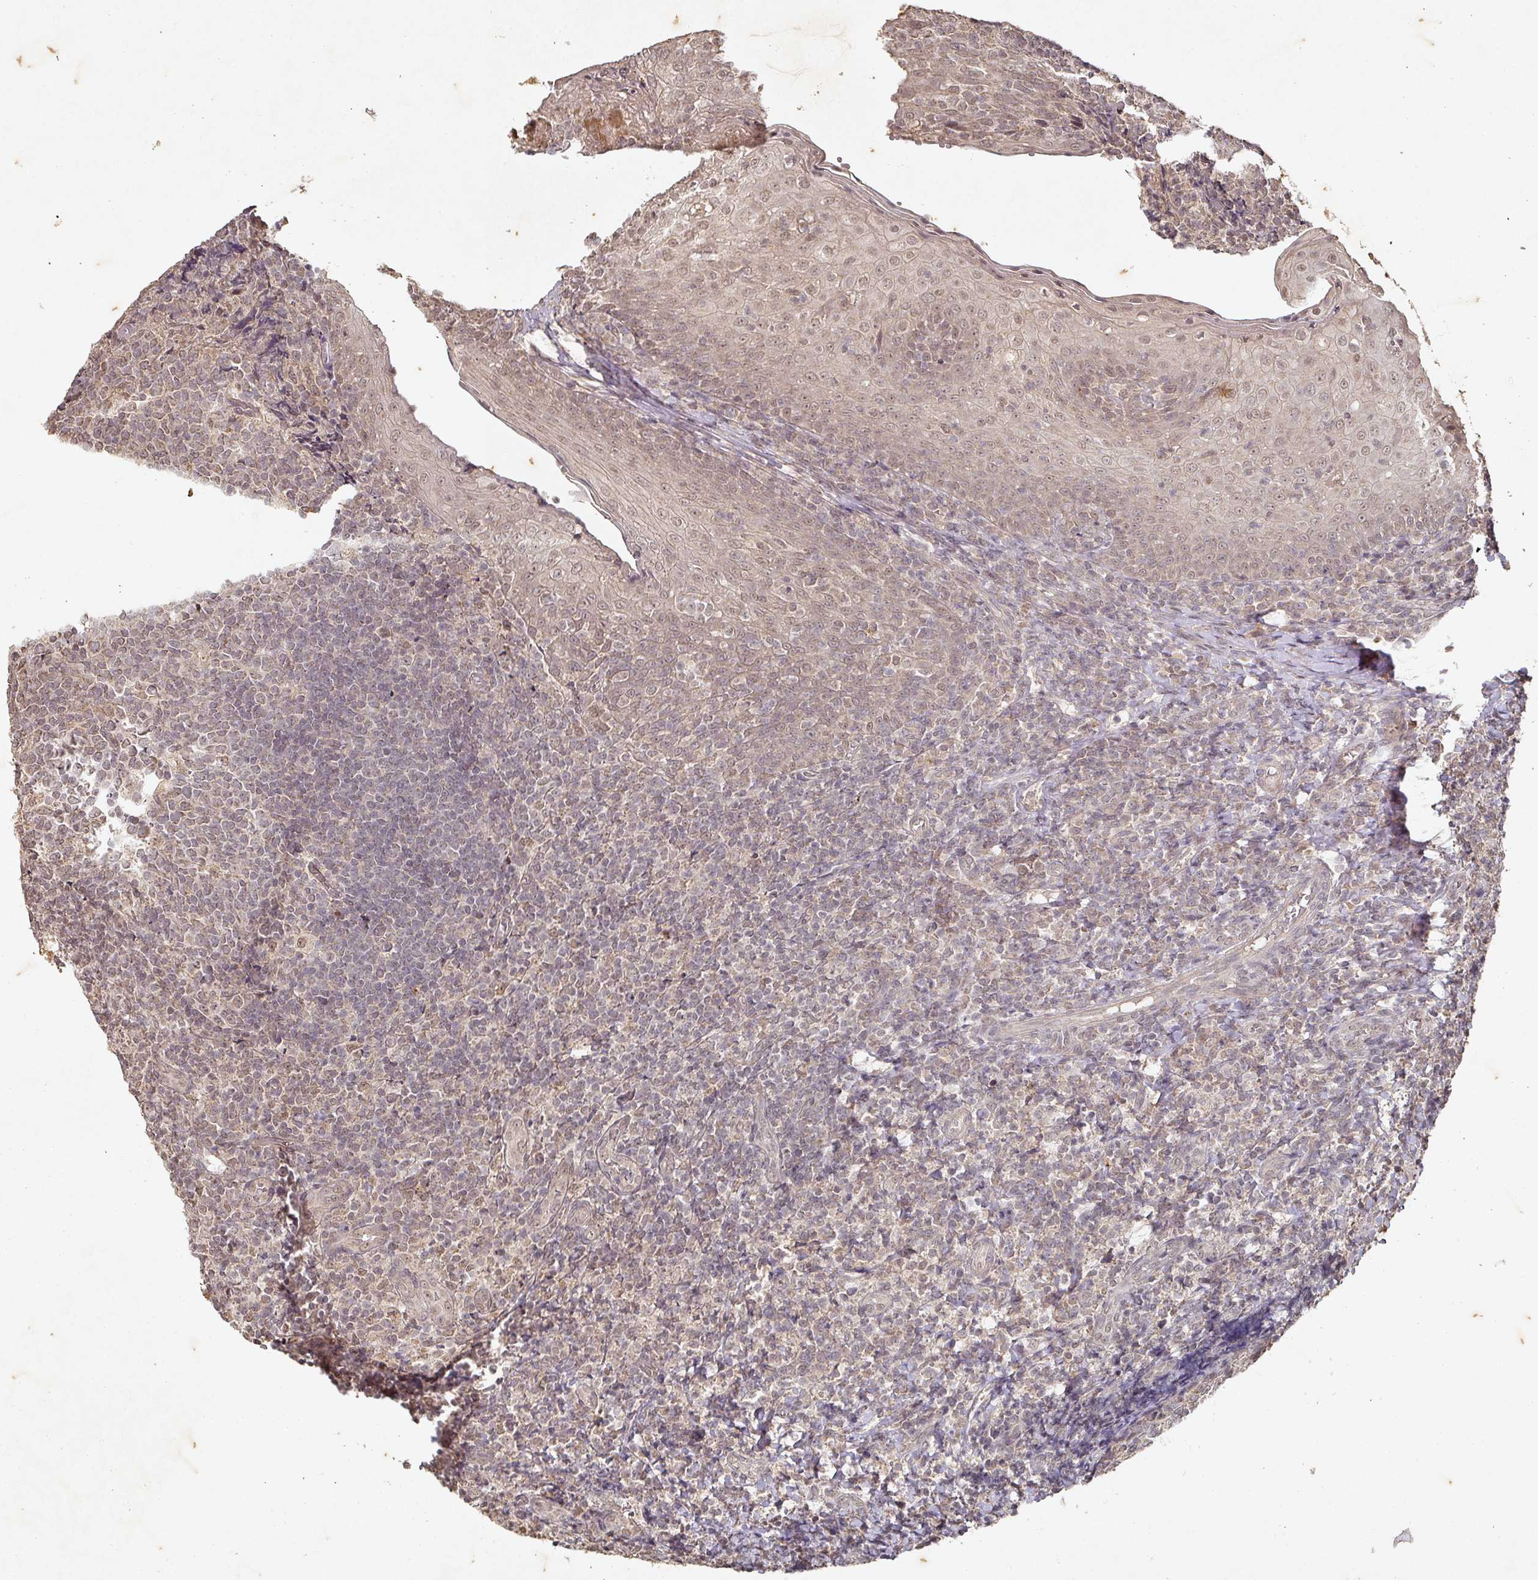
{"staining": {"intensity": "weak", "quantity": "25%-75%", "location": "cytoplasmic/membranous"}, "tissue": "tonsil", "cell_type": "Germinal center cells", "image_type": "normal", "snomed": [{"axis": "morphology", "description": "Normal tissue, NOS"}, {"axis": "topography", "description": "Tonsil"}], "caption": "Immunohistochemistry (IHC) of normal human tonsil exhibits low levels of weak cytoplasmic/membranous positivity in about 25%-75% of germinal center cells. (DAB (3,3'-diaminobenzidine) = brown stain, brightfield microscopy at high magnification).", "gene": "CAPN5", "patient": {"sex": "female", "age": 19}}